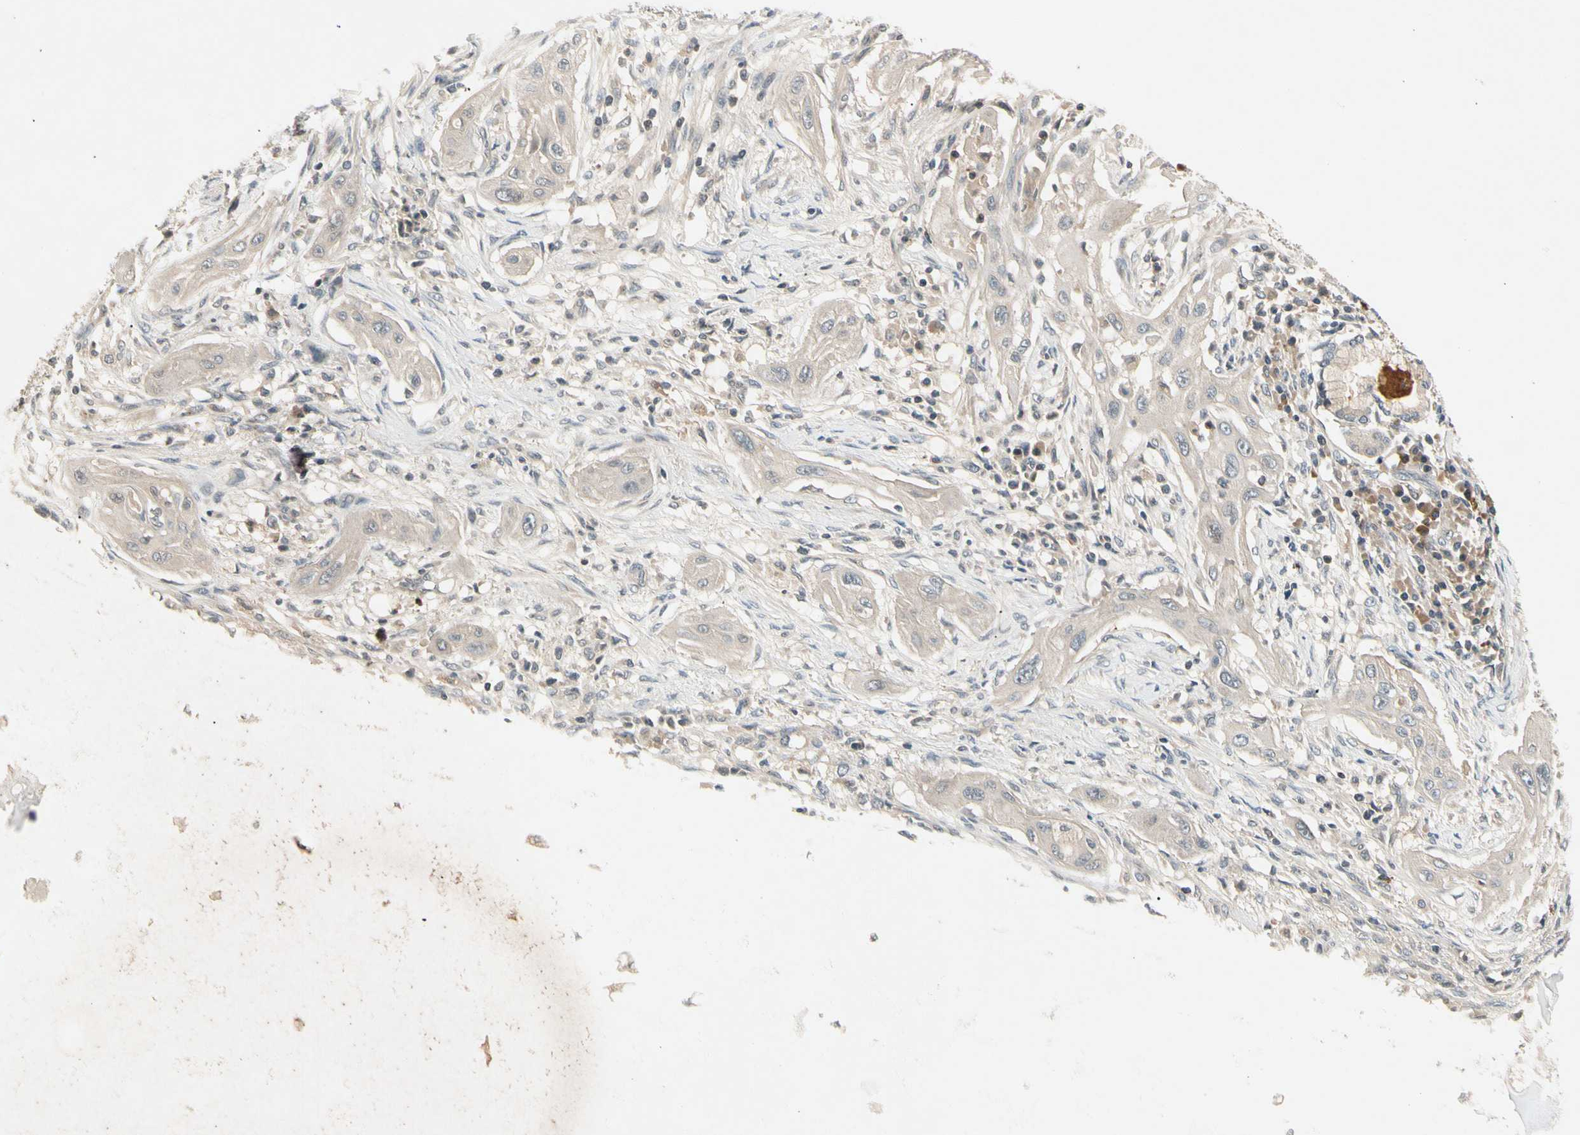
{"staining": {"intensity": "weak", "quantity": "<25%", "location": "cytoplasmic/membranous"}, "tissue": "lung cancer", "cell_type": "Tumor cells", "image_type": "cancer", "snomed": [{"axis": "morphology", "description": "Squamous cell carcinoma, NOS"}, {"axis": "topography", "description": "Lung"}], "caption": "Tumor cells are negative for brown protein staining in lung cancer.", "gene": "CCL4", "patient": {"sex": "female", "age": 47}}